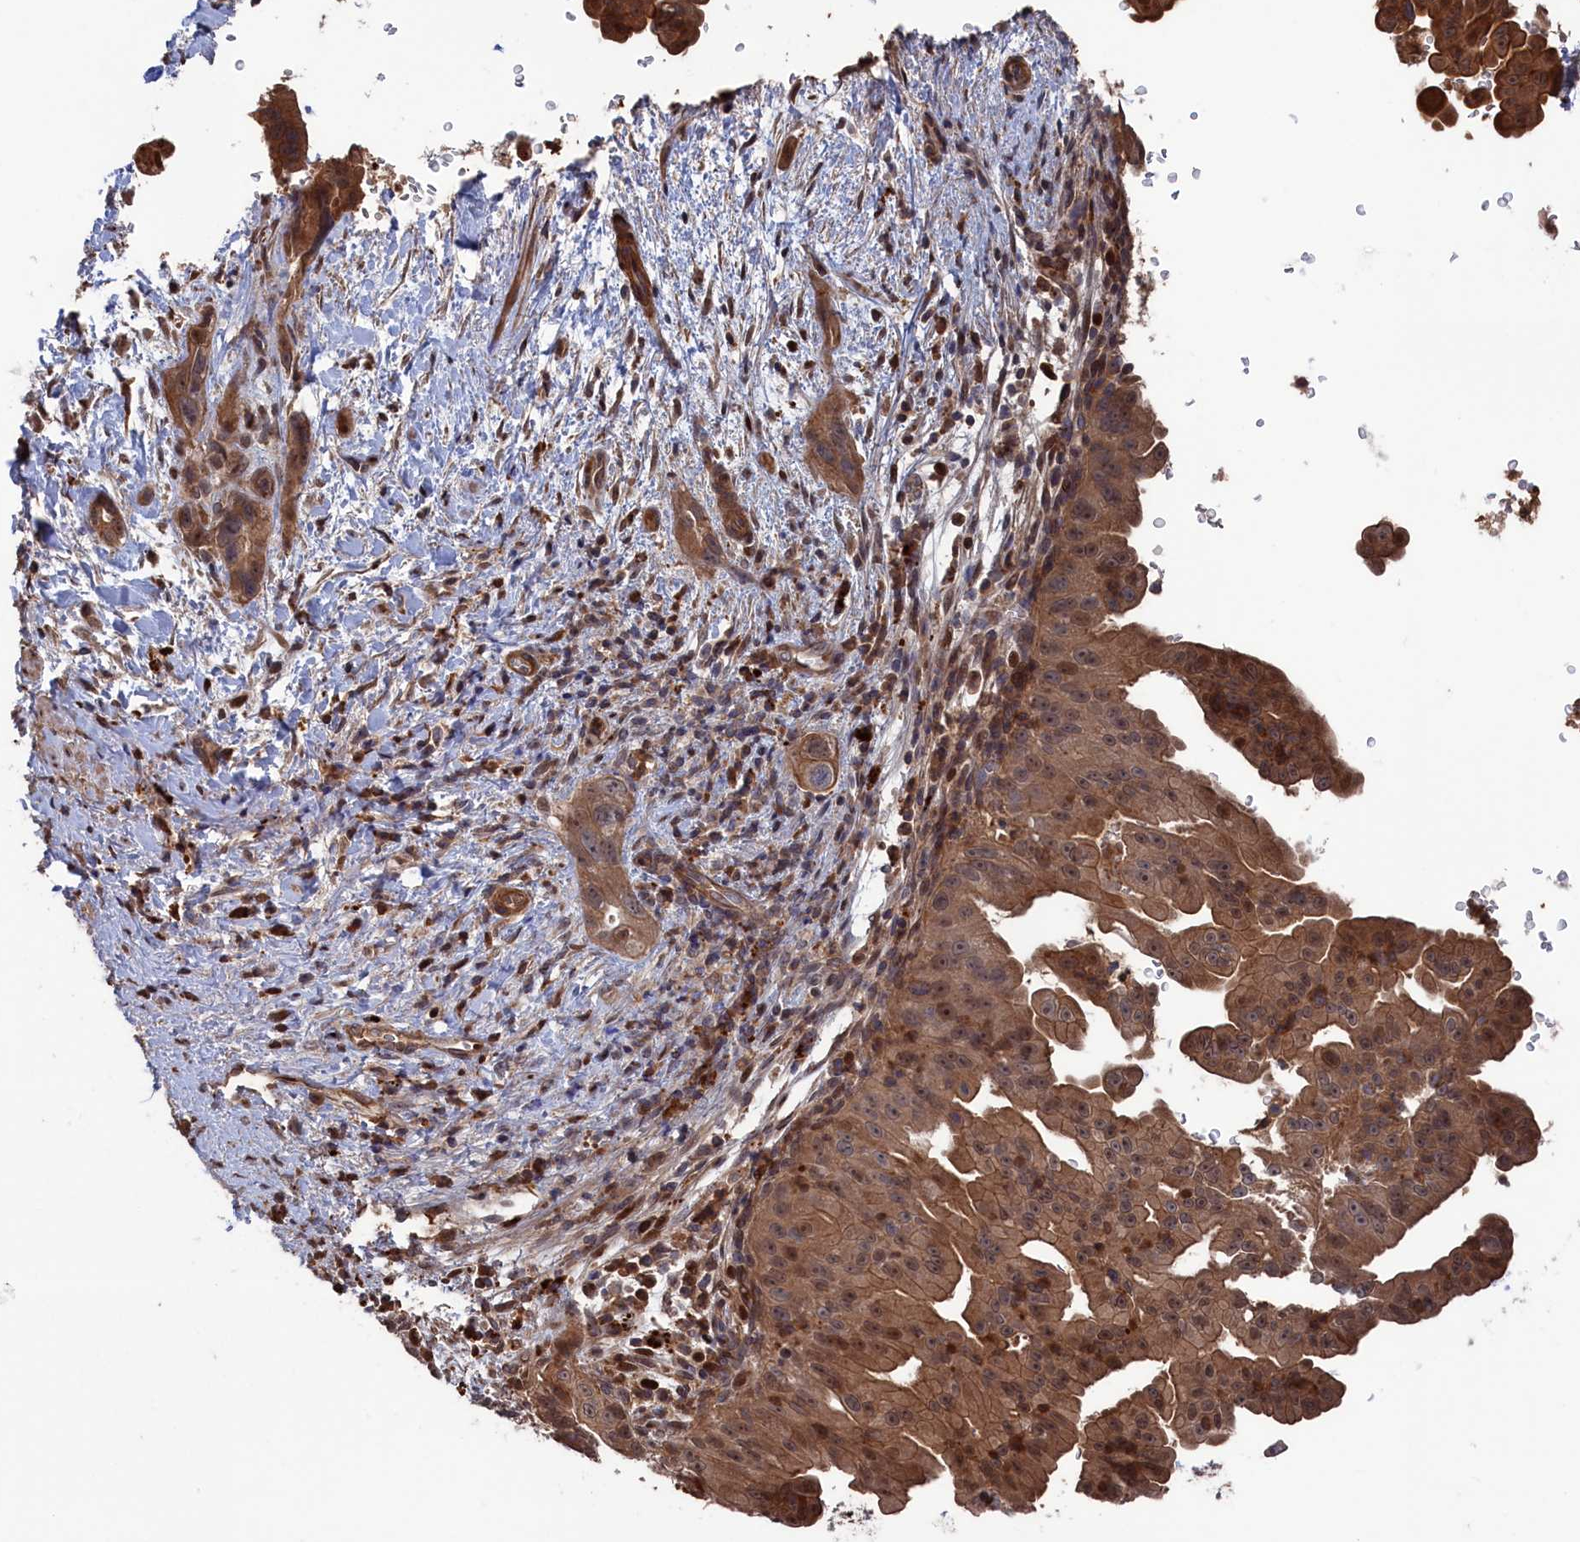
{"staining": {"intensity": "moderate", "quantity": "25%-75%", "location": "cytoplasmic/membranous,nuclear"}, "tissue": "pancreatic cancer", "cell_type": "Tumor cells", "image_type": "cancer", "snomed": [{"axis": "morphology", "description": "Adenocarcinoma, NOS"}, {"axis": "topography", "description": "Pancreas"}], "caption": "Pancreatic adenocarcinoma was stained to show a protein in brown. There is medium levels of moderate cytoplasmic/membranous and nuclear positivity in approximately 25%-75% of tumor cells. Nuclei are stained in blue.", "gene": "PLA2G15", "patient": {"sex": "female", "age": 78}}